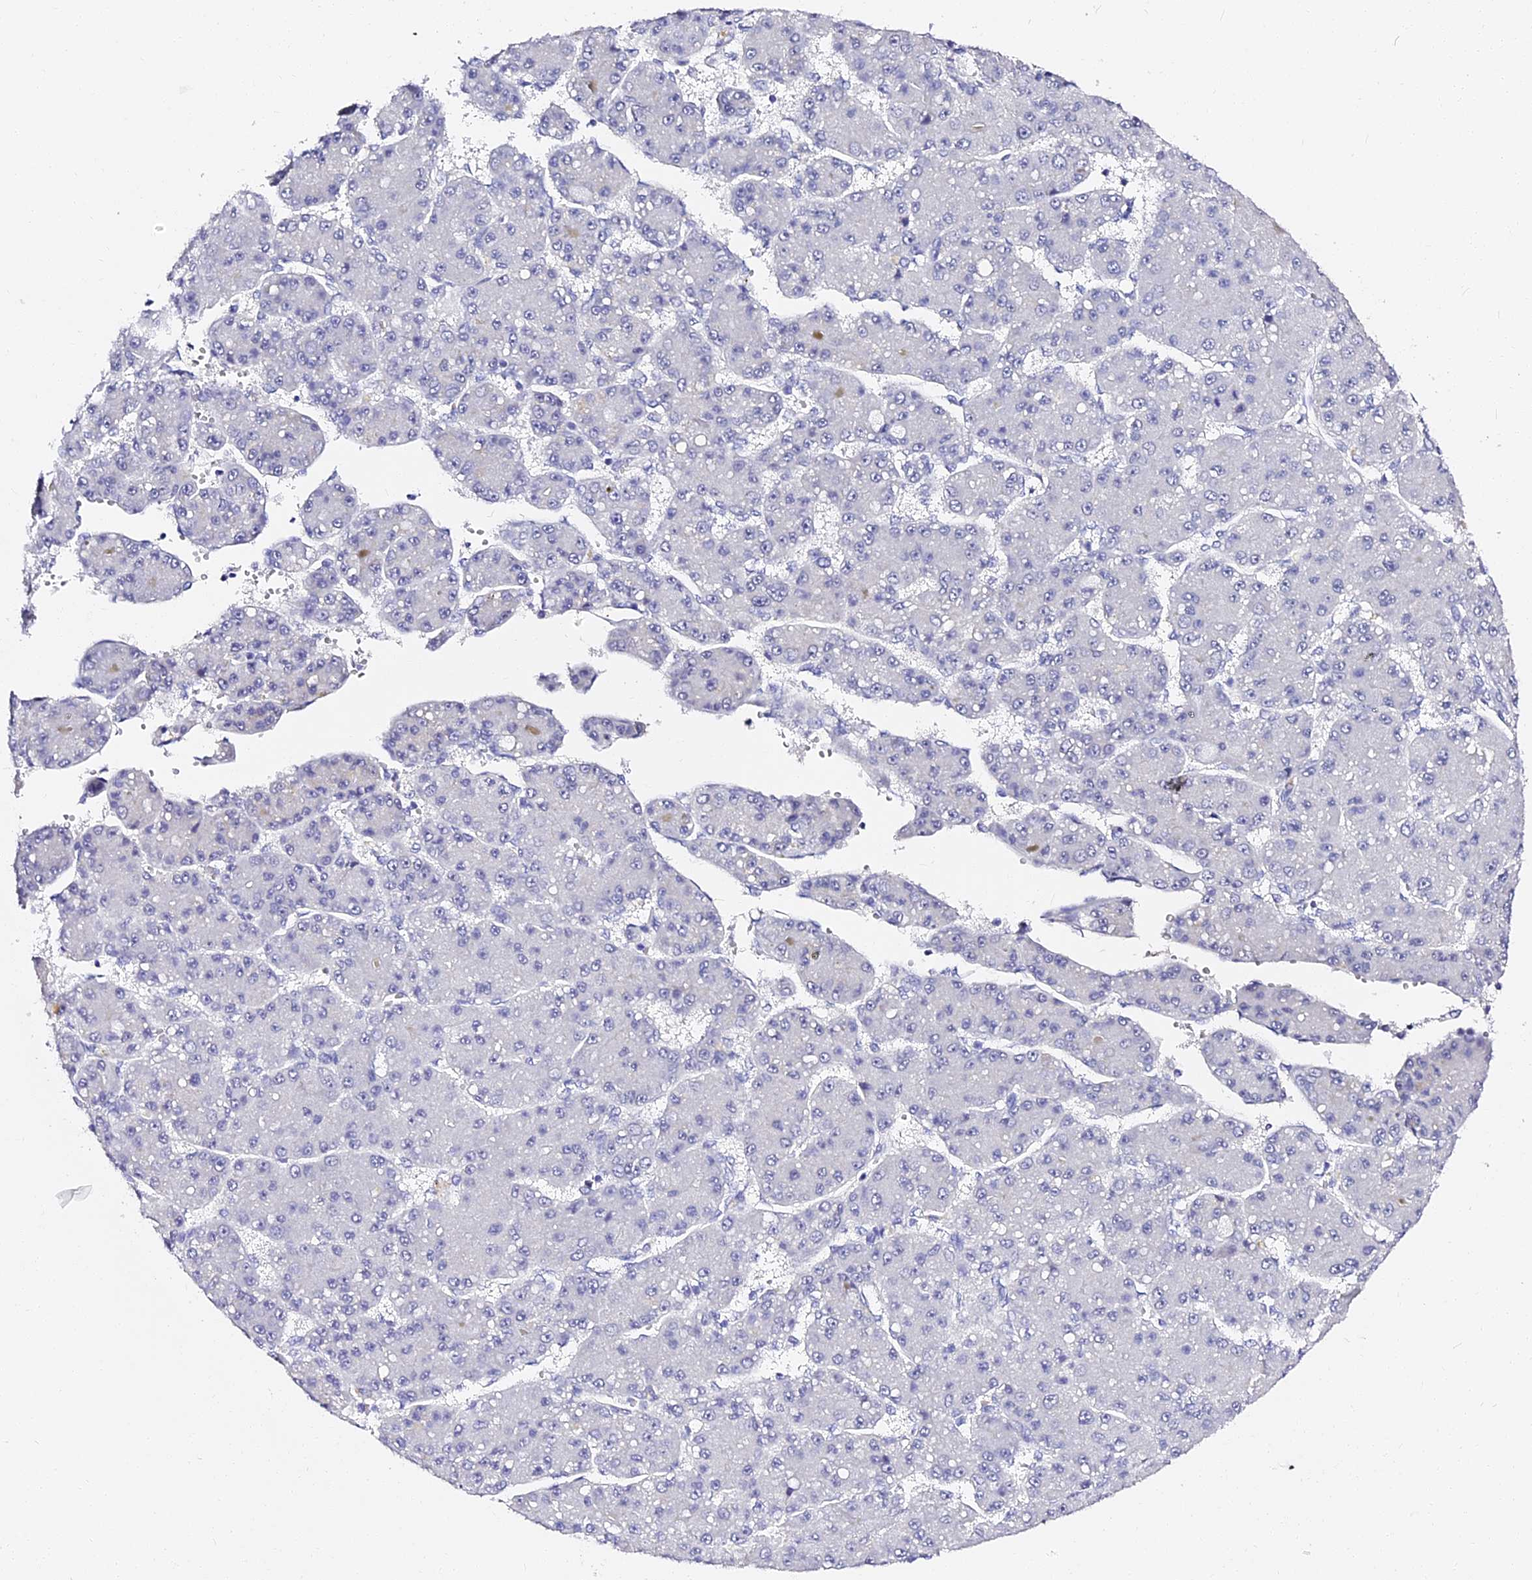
{"staining": {"intensity": "negative", "quantity": "none", "location": "none"}, "tissue": "liver cancer", "cell_type": "Tumor cells", "image_type": "cancer", "snomed": [{"axis": "morphology", "description": "Carcinoma, Hepatocellular, NOS"}, {"axis": "topography", "description": "Liver"}], "caption": "DAB (3,3'-diaminobenzidine) immunohistochemical staining of hepatocellular carcinoma (liver) shows no significant staining in tumor cells. (Immunohistochemistry (ihc), brightfield microscopy, high magnification).", "gene": "VPS33B", "patient": {"sex": "male", "age": 67}}